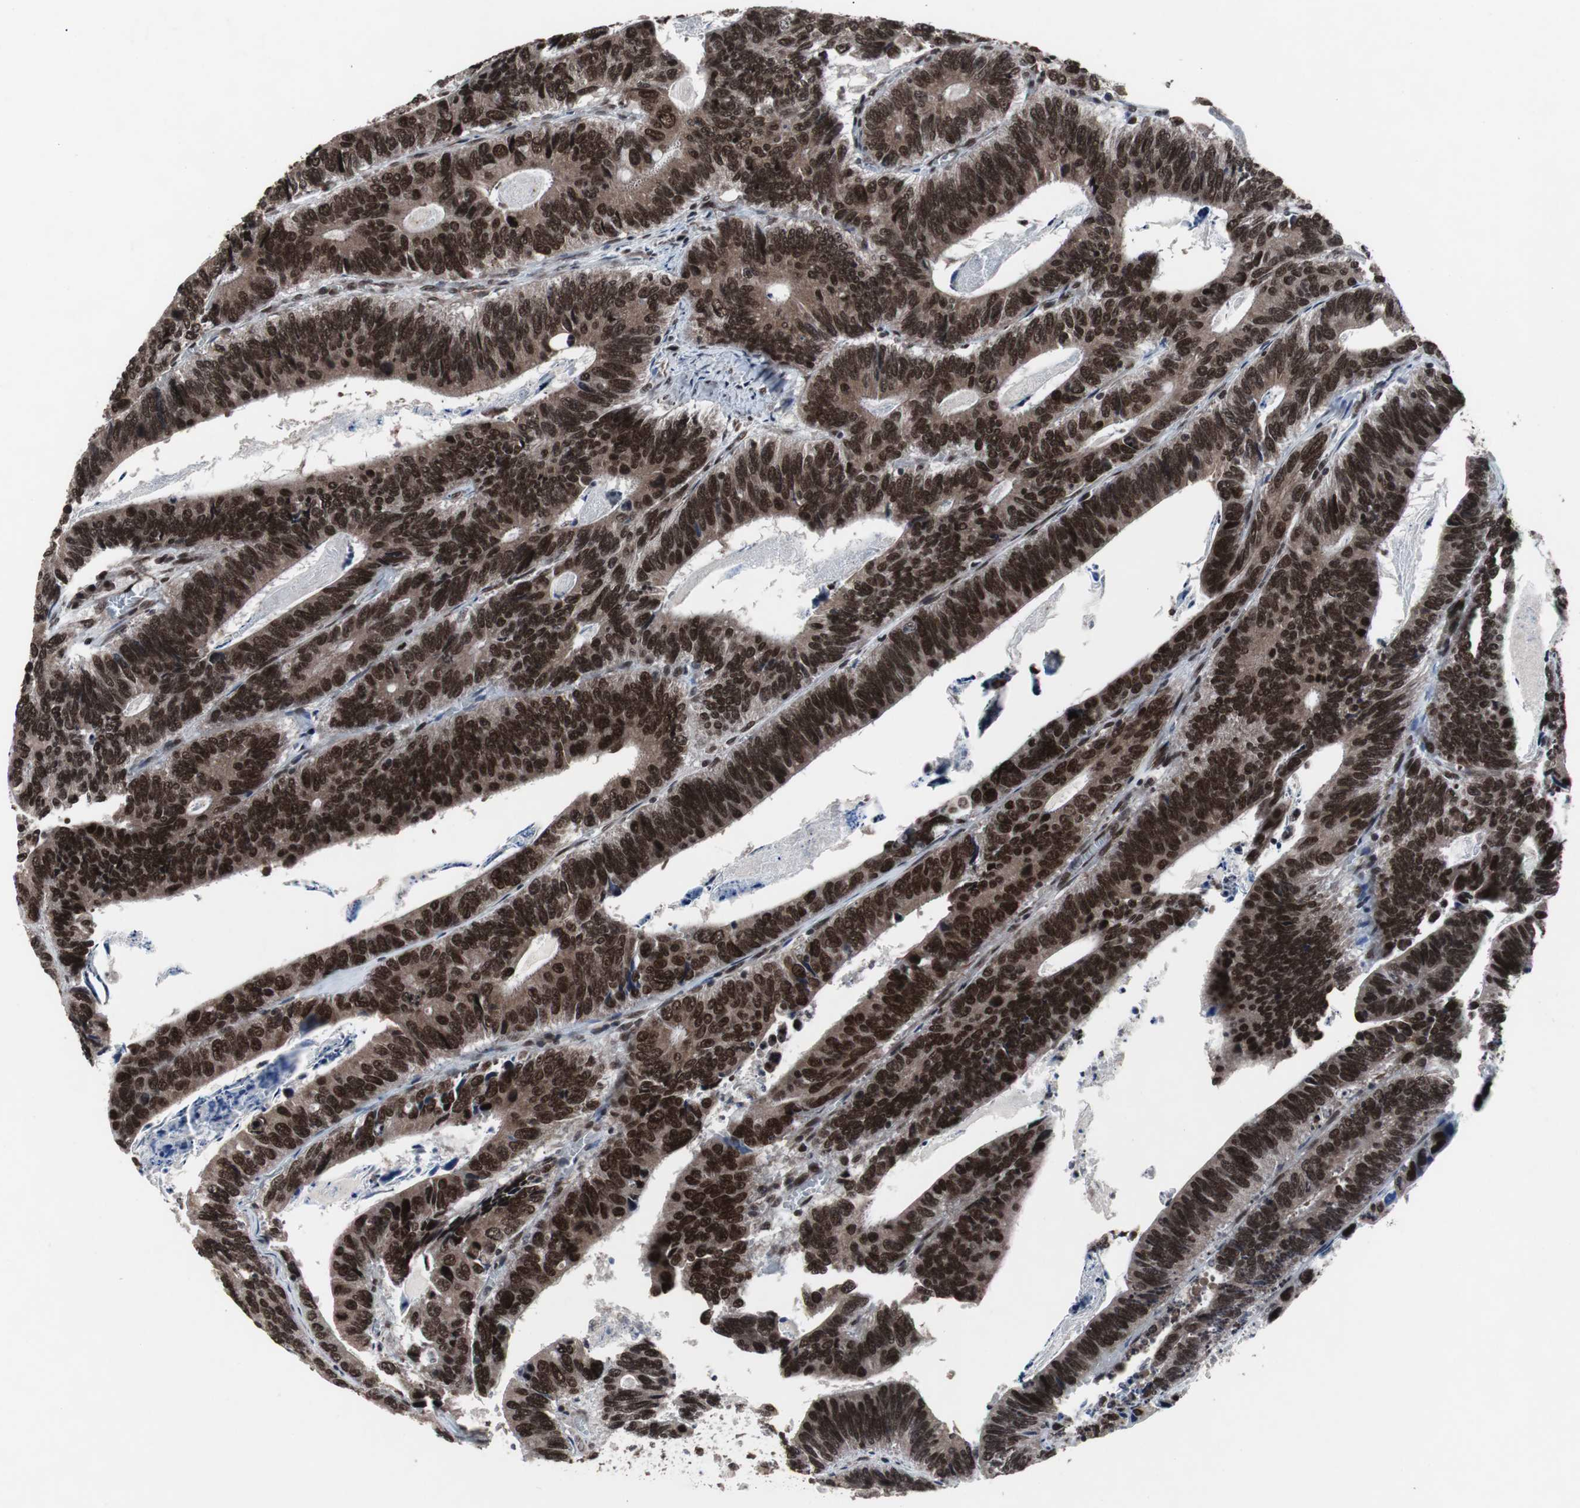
{"staining": {"intensity": "strong", "quantity": ">75%", "location": "cytoplasmic/membranous,nuclear"}, "tissue": "colorectal cancer", "cell_type": "Tumor cells", "image_type": "cancer", "snomed": [{"axis": "morphology", "description": "Adenocarcinoma, NOS"}, {"axis": "topography", "description": "Colon"}], "caption": "Protein staining demonstrates strong cytoplasmic/membranous and nuclear staining in approximately >75% of tumor cells in colorectal adenocarcinoma.", "gene": "GTF2F2", "patient": {"sex": "male", "age": 72}}